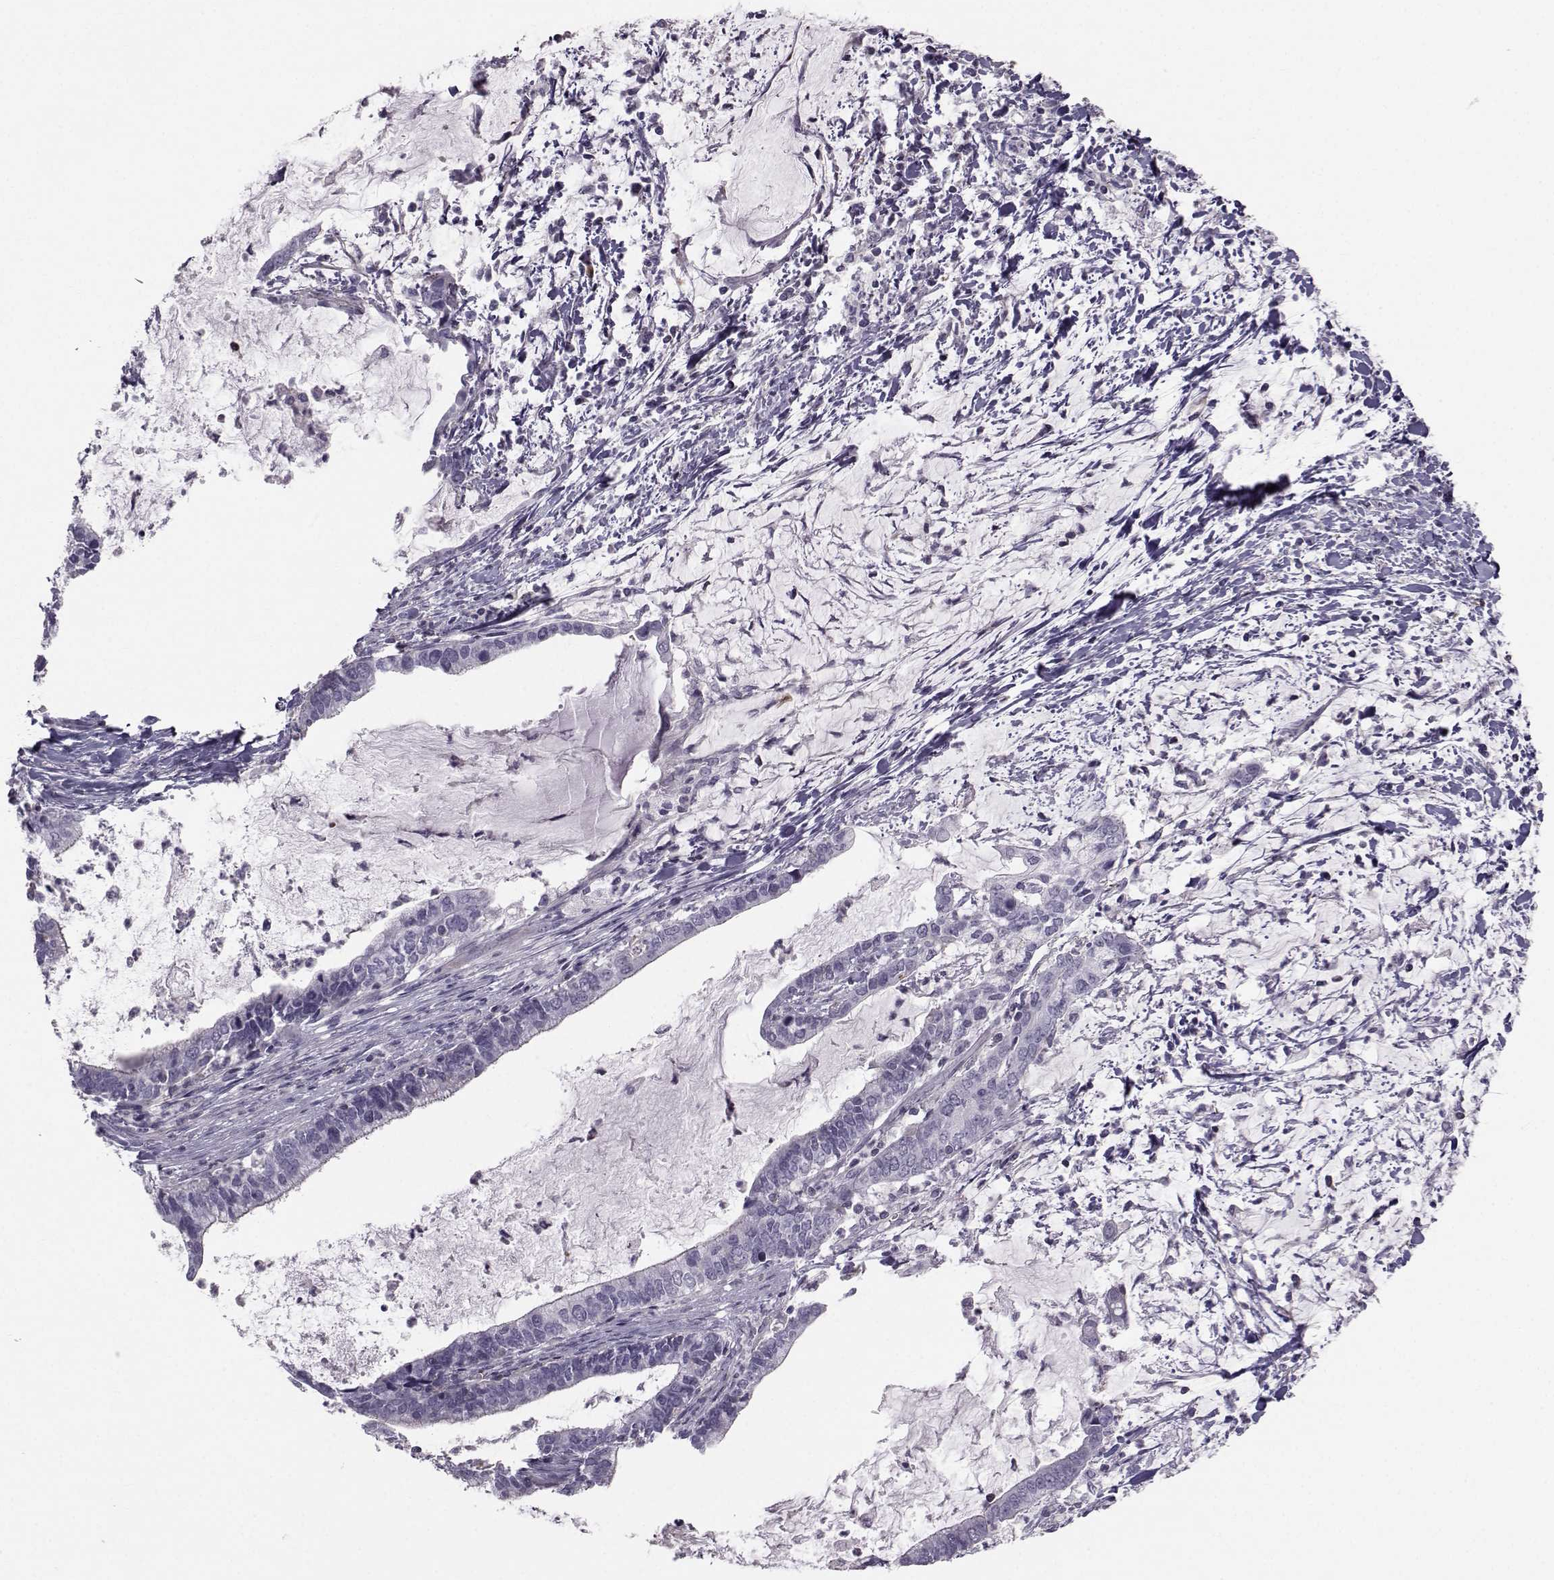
{"staining": {"intensity": "negative", "quantity": "none", "location": "none"}, "tissue": "cervical cancer", "cell_type": "Tumor cells", "image_type": "cancer", "snomed": [{"axis": "morphology", "description": "Adenocarcinoma, NOS"}, {"axis": "topography", "description": "Cervix"}], "caption": "Adenocarcinoma (cervical) was stained to show a protein in brown. There is no significant expression in tumor cells. (IHC, brightfield microscopy, high magnification).", "gene": "GARIN3", "patient": {"sex": "female", "age": 42}}